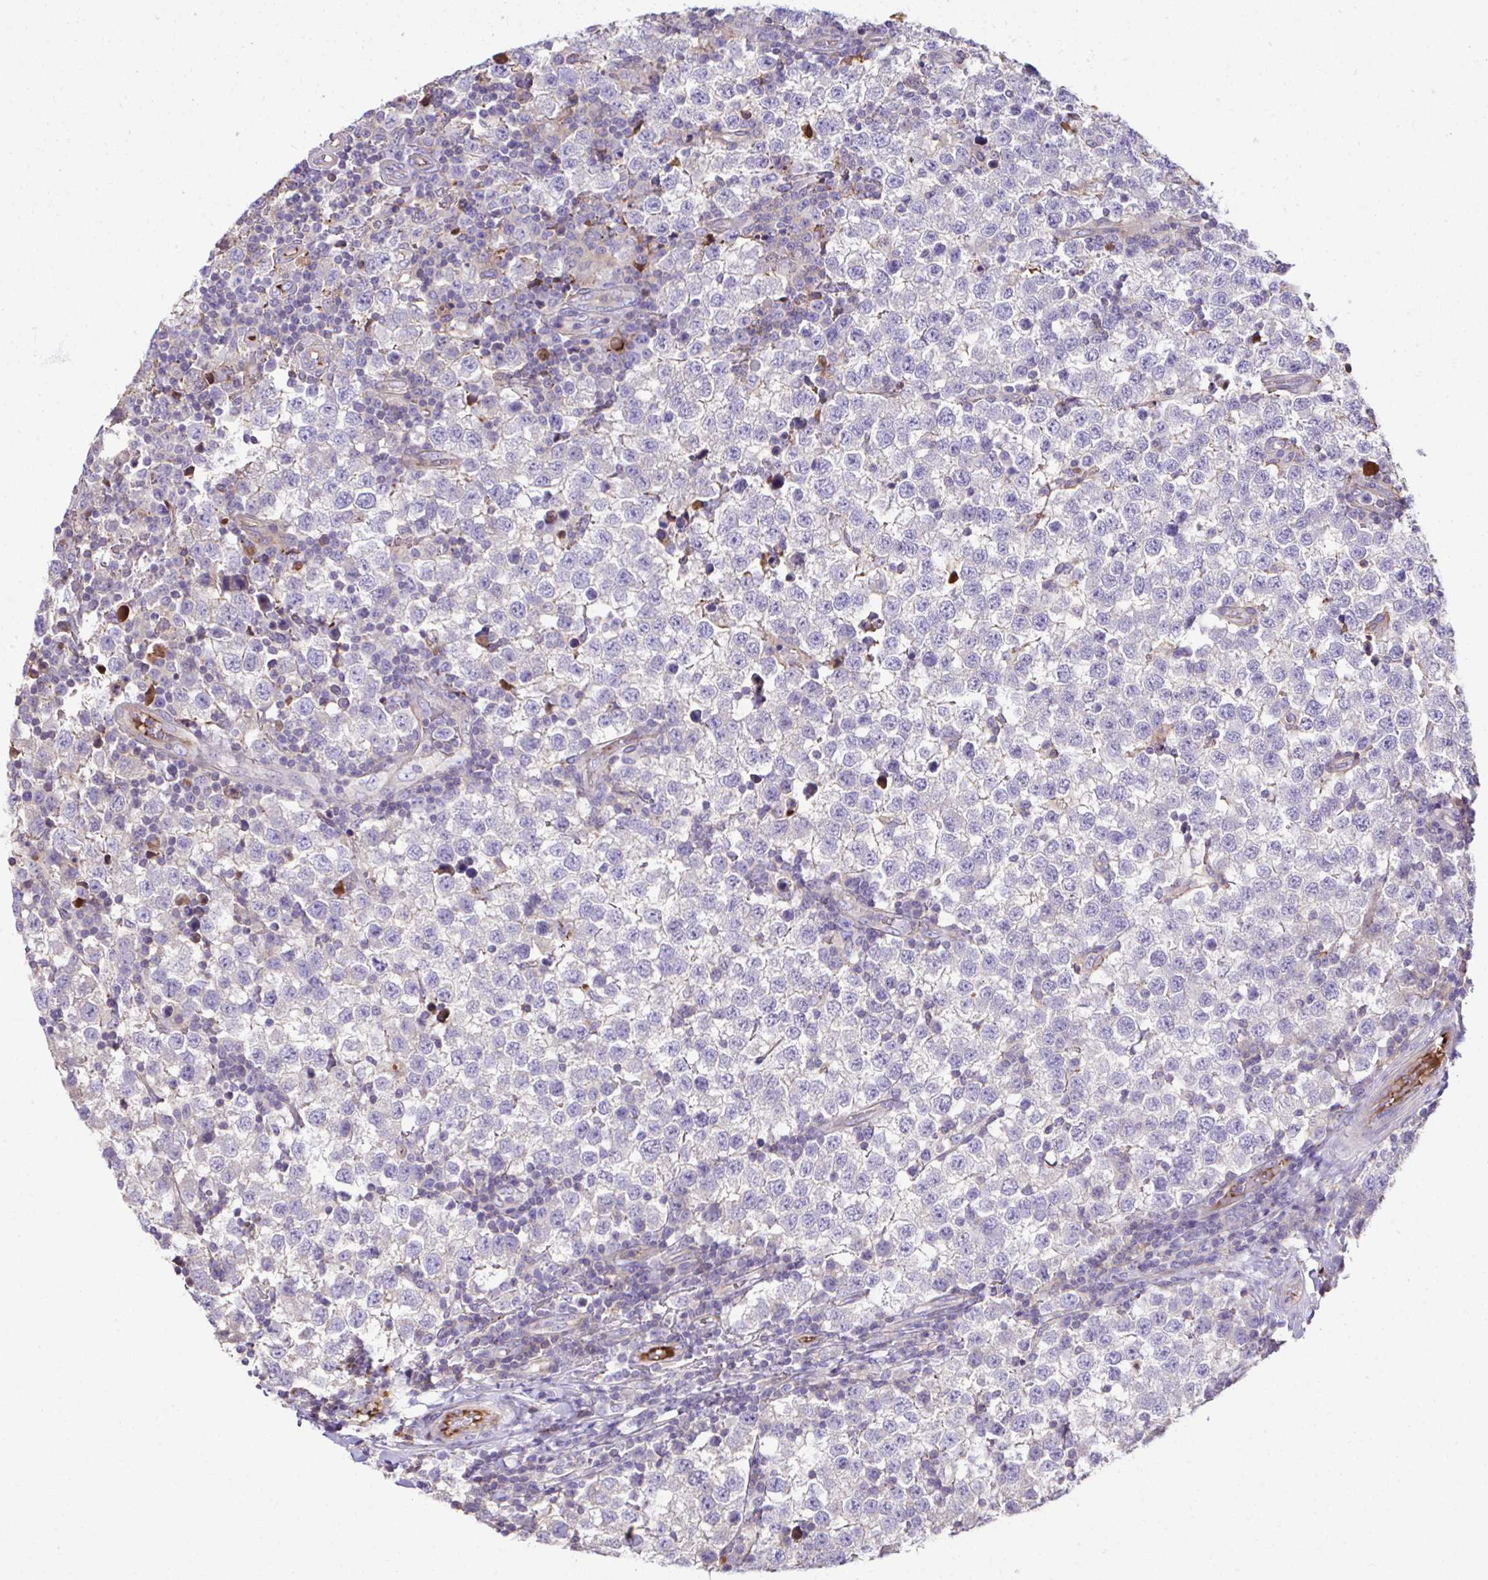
{"staining": {"intensity": "negative", "quantity": "none", "location": "none"}, "tissue": "testis cancer", "cell_type": "Tumor cells", "image_type": "cancer", "snomed": [{"axis": "morphology", "description": "Seminoma, NOS"}, {"axis": "topography", "description": "Testis"}], "caption": "High power microscopy histopathology image of an IHC image of testis cancer, revealing no significant staining in tumor cells.", "gene": "CCDC85C", "patient": {"sex": "male", "age": 34}}